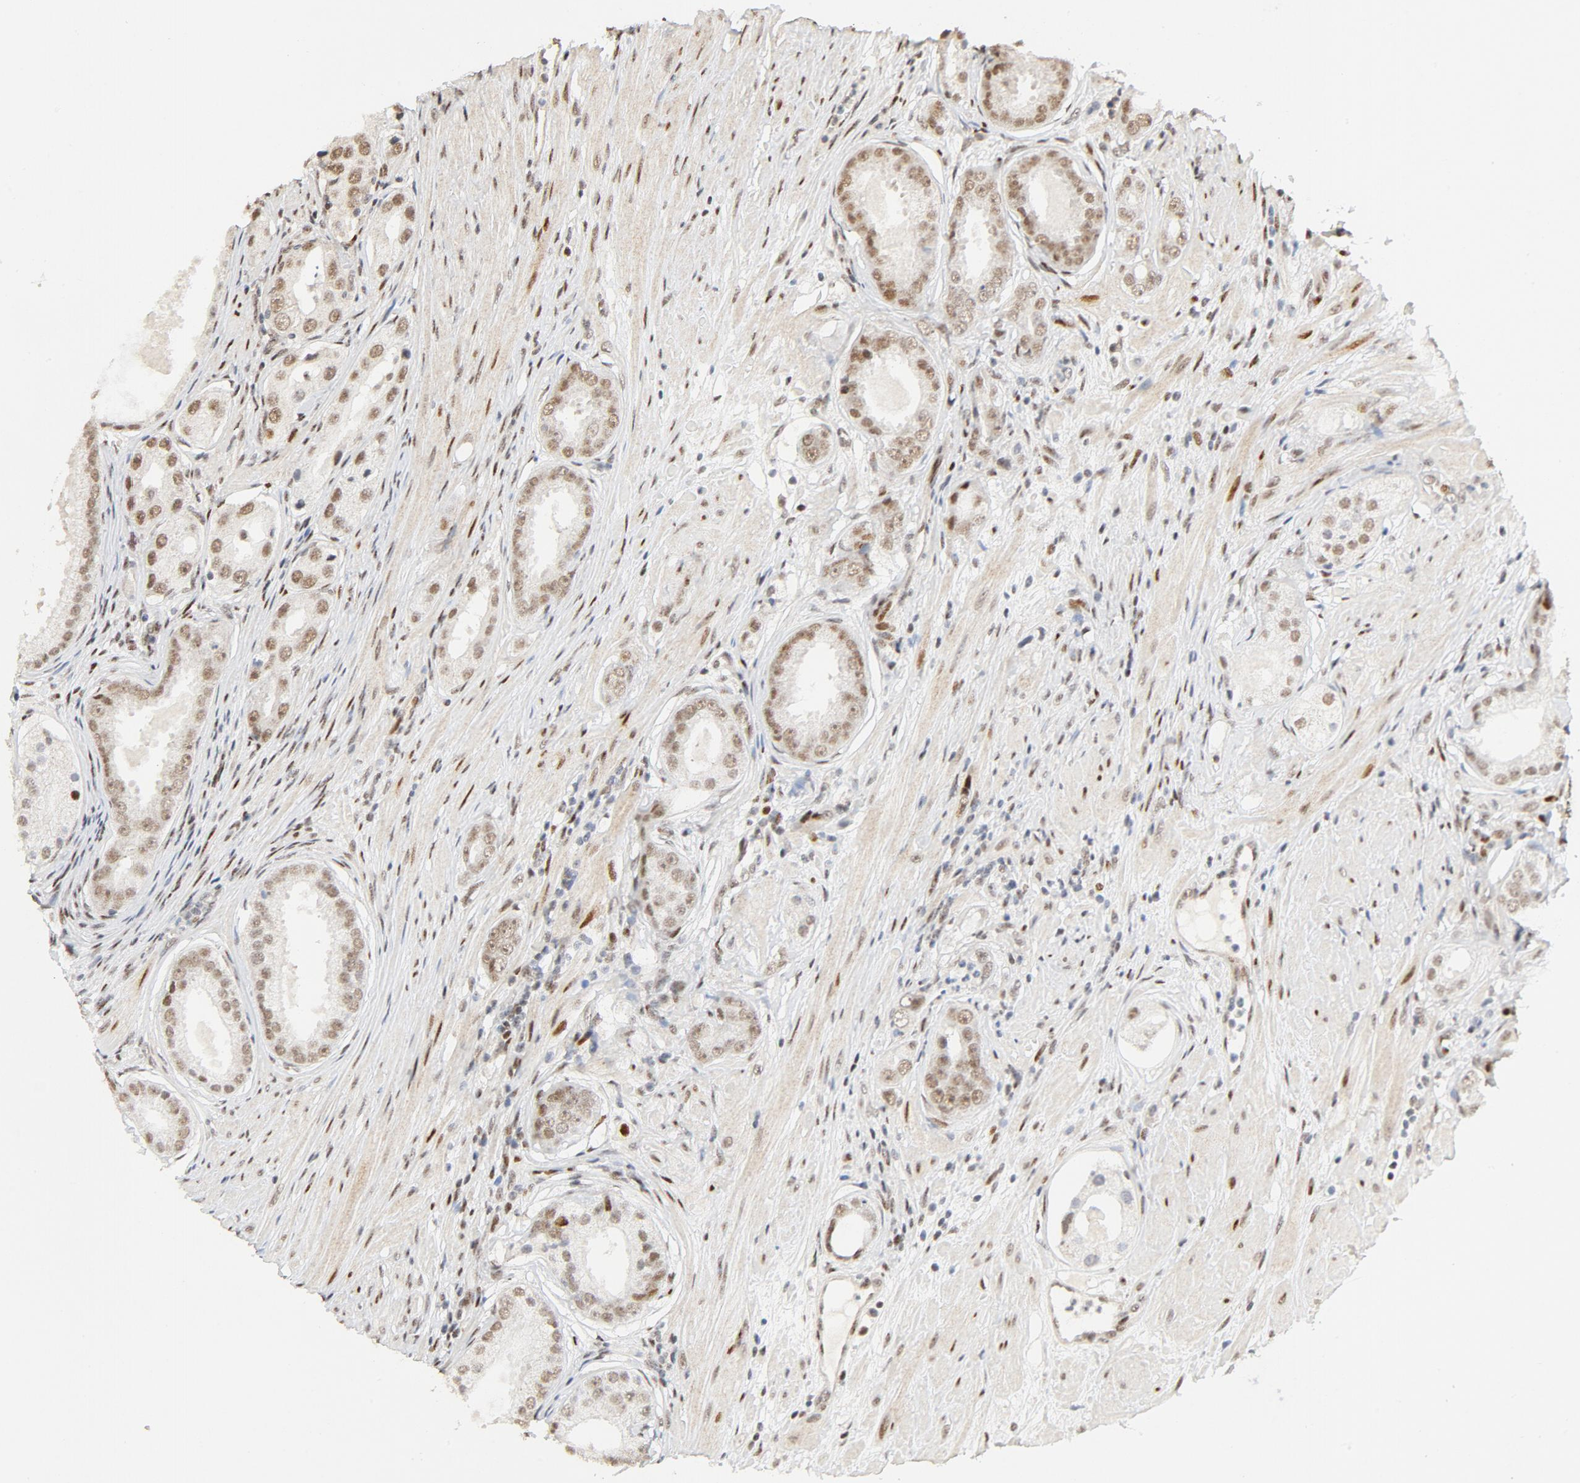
{"staining": {"intensity": "moderate", "quantity": ">75%", "location": "nuclear"}, "tissue": "prostate cancer", "cell_type": "Tumor cells", "image_type": "cancer", "snomed": [{"axis": "morphology", "description": "Adenocarcinoma, Medium grade"}, {"axis": "topography", "description": "Prostate"}], "caption": "Medium-grade adenocarcinoma (prostate) stained with immunohistochemistry (IHC) displays moderate nuclear expression in approximately >75% of tumor cells.", "gene": "GTF2I", "patient": {"sex": "male", "age": 53}}